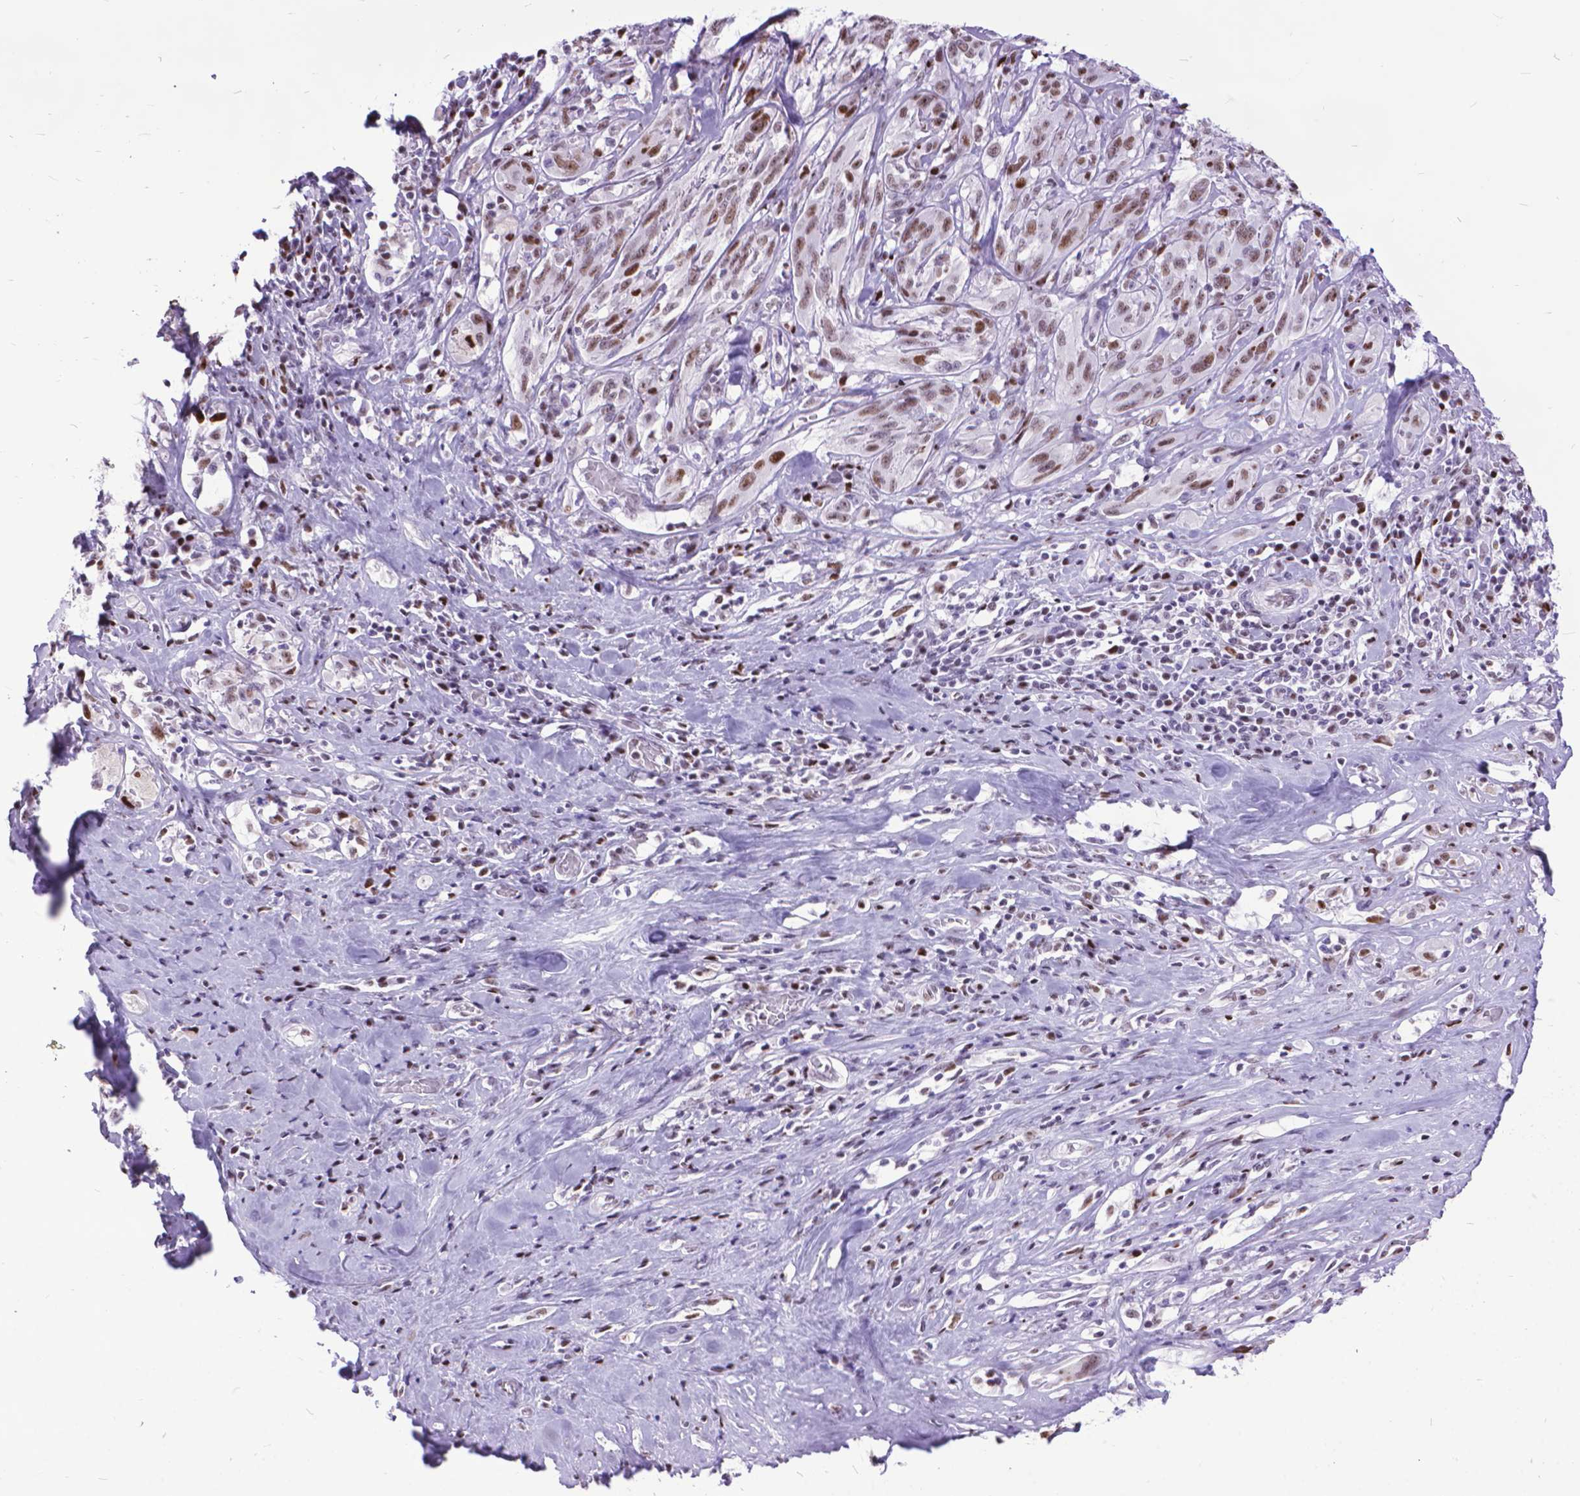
{"staining": {"intensity": "moderate", "quantity": "25%-75%", "location": "nuclear"}, "tissue": "melanoma", "cell_type": "Tumor cells", "image_type": "cancer", "snomed": [{"axis": "morphology", "description": "Malignant melanoma, NOS"}, {"axis": "topography", "description": "Skin"}], "caption": "This is an image of immunohistochemistry staining of melanoma, which shows moderate expression in the nuclear of tumor cells.", "gene": "POLE4", "patient": {"sex": "female", "age": 91}}